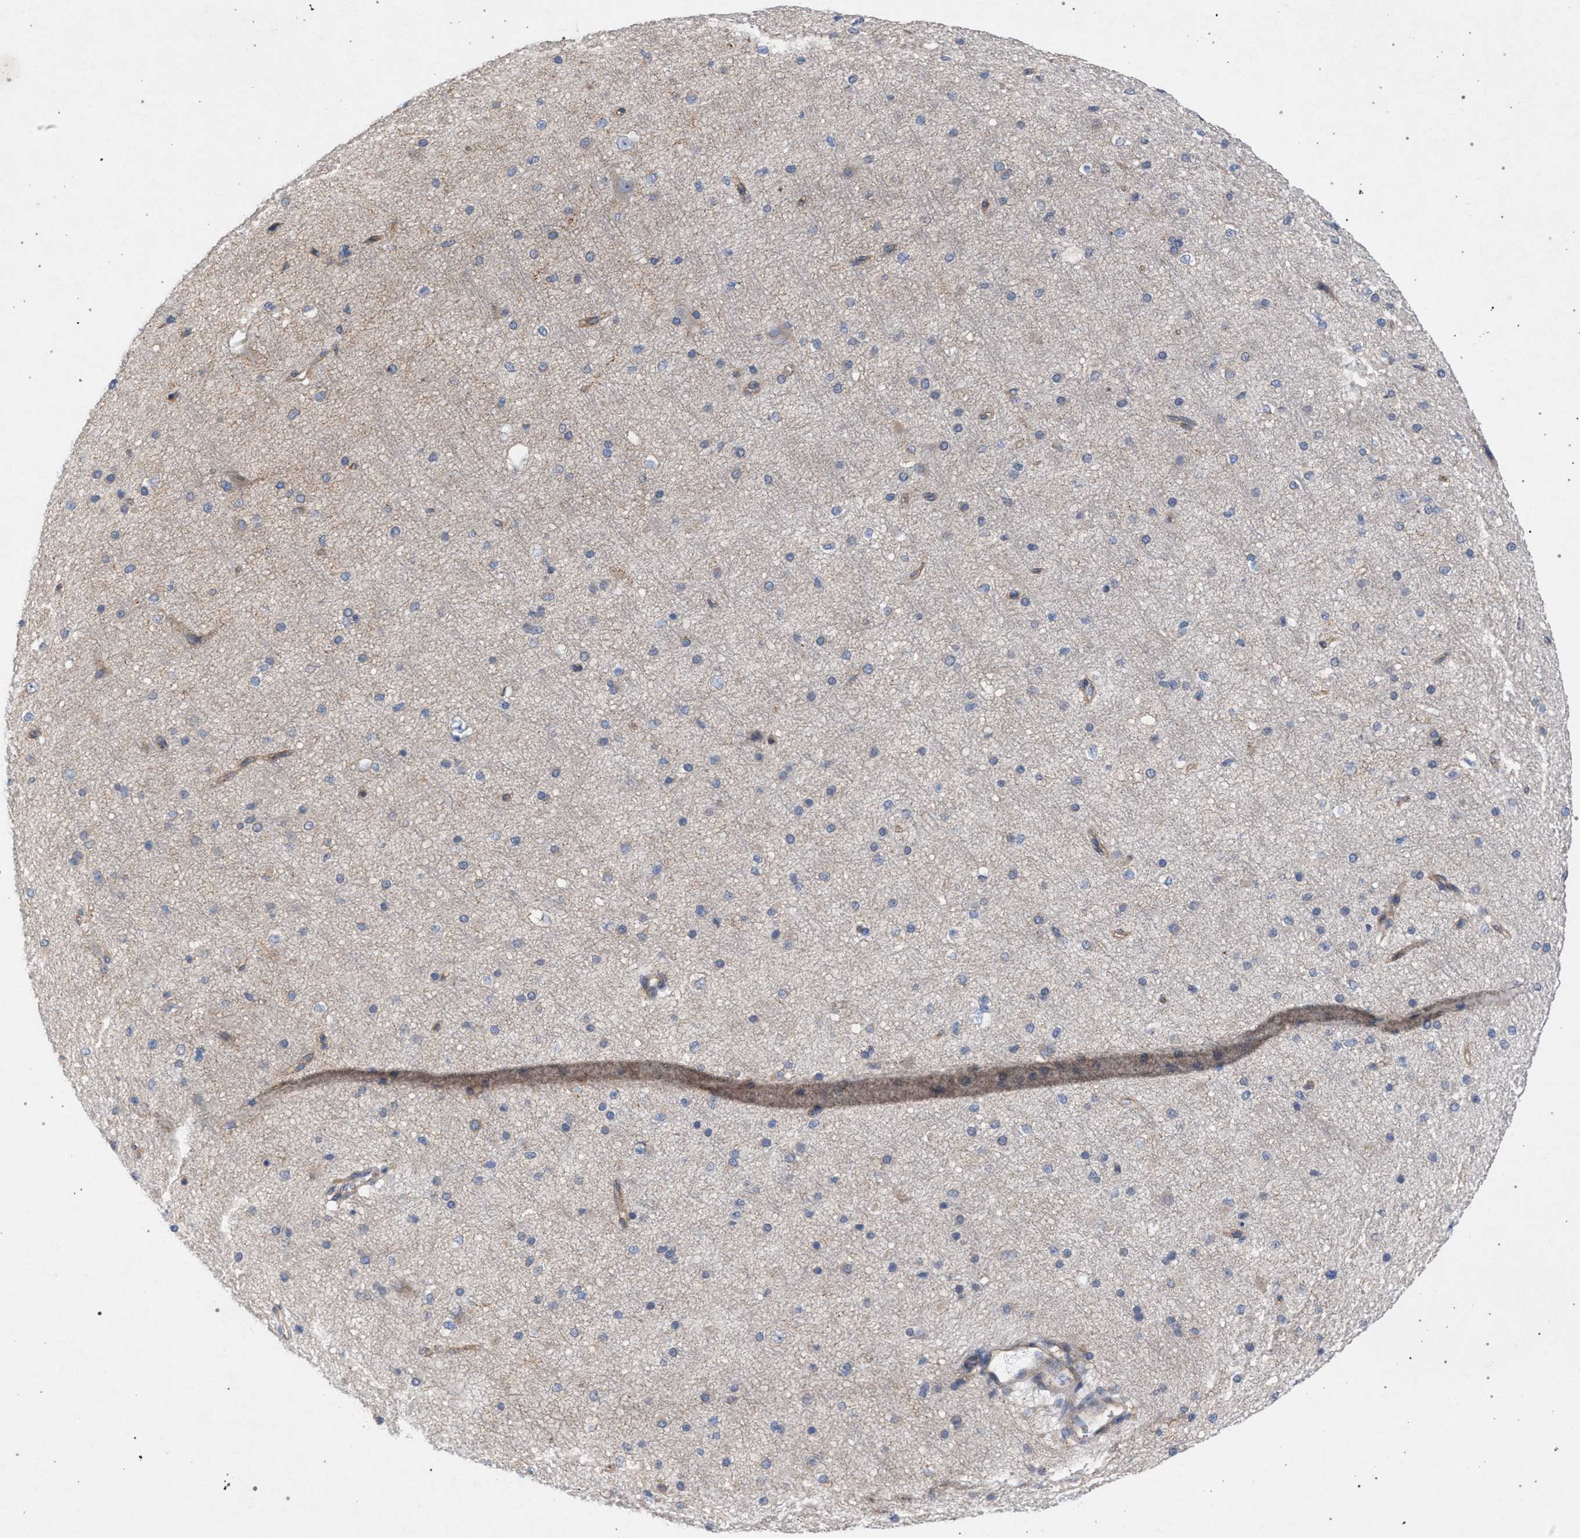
{"staining": {"intensity": "negative", "quantity": "none", "location": "none"}, "tissue": "cerebral cortex", "cell_type": "Endothelial cells", "image_type": "normal", "snomed": [{"axis": "morphology", "description": "Normal tissue, NOS"}, {"axis": "morphology", "description": "Developmental malformation"}, {"axis": "topography", "description": "Cerebral cortex"}], "caption": "Micrograph shows no significant protein expression in endothelial cells of benign cerebral cortex. Nuclei are stained in blue.", "gene": "MAMDC2", "patient": {"sex": "female", "age": 30}}